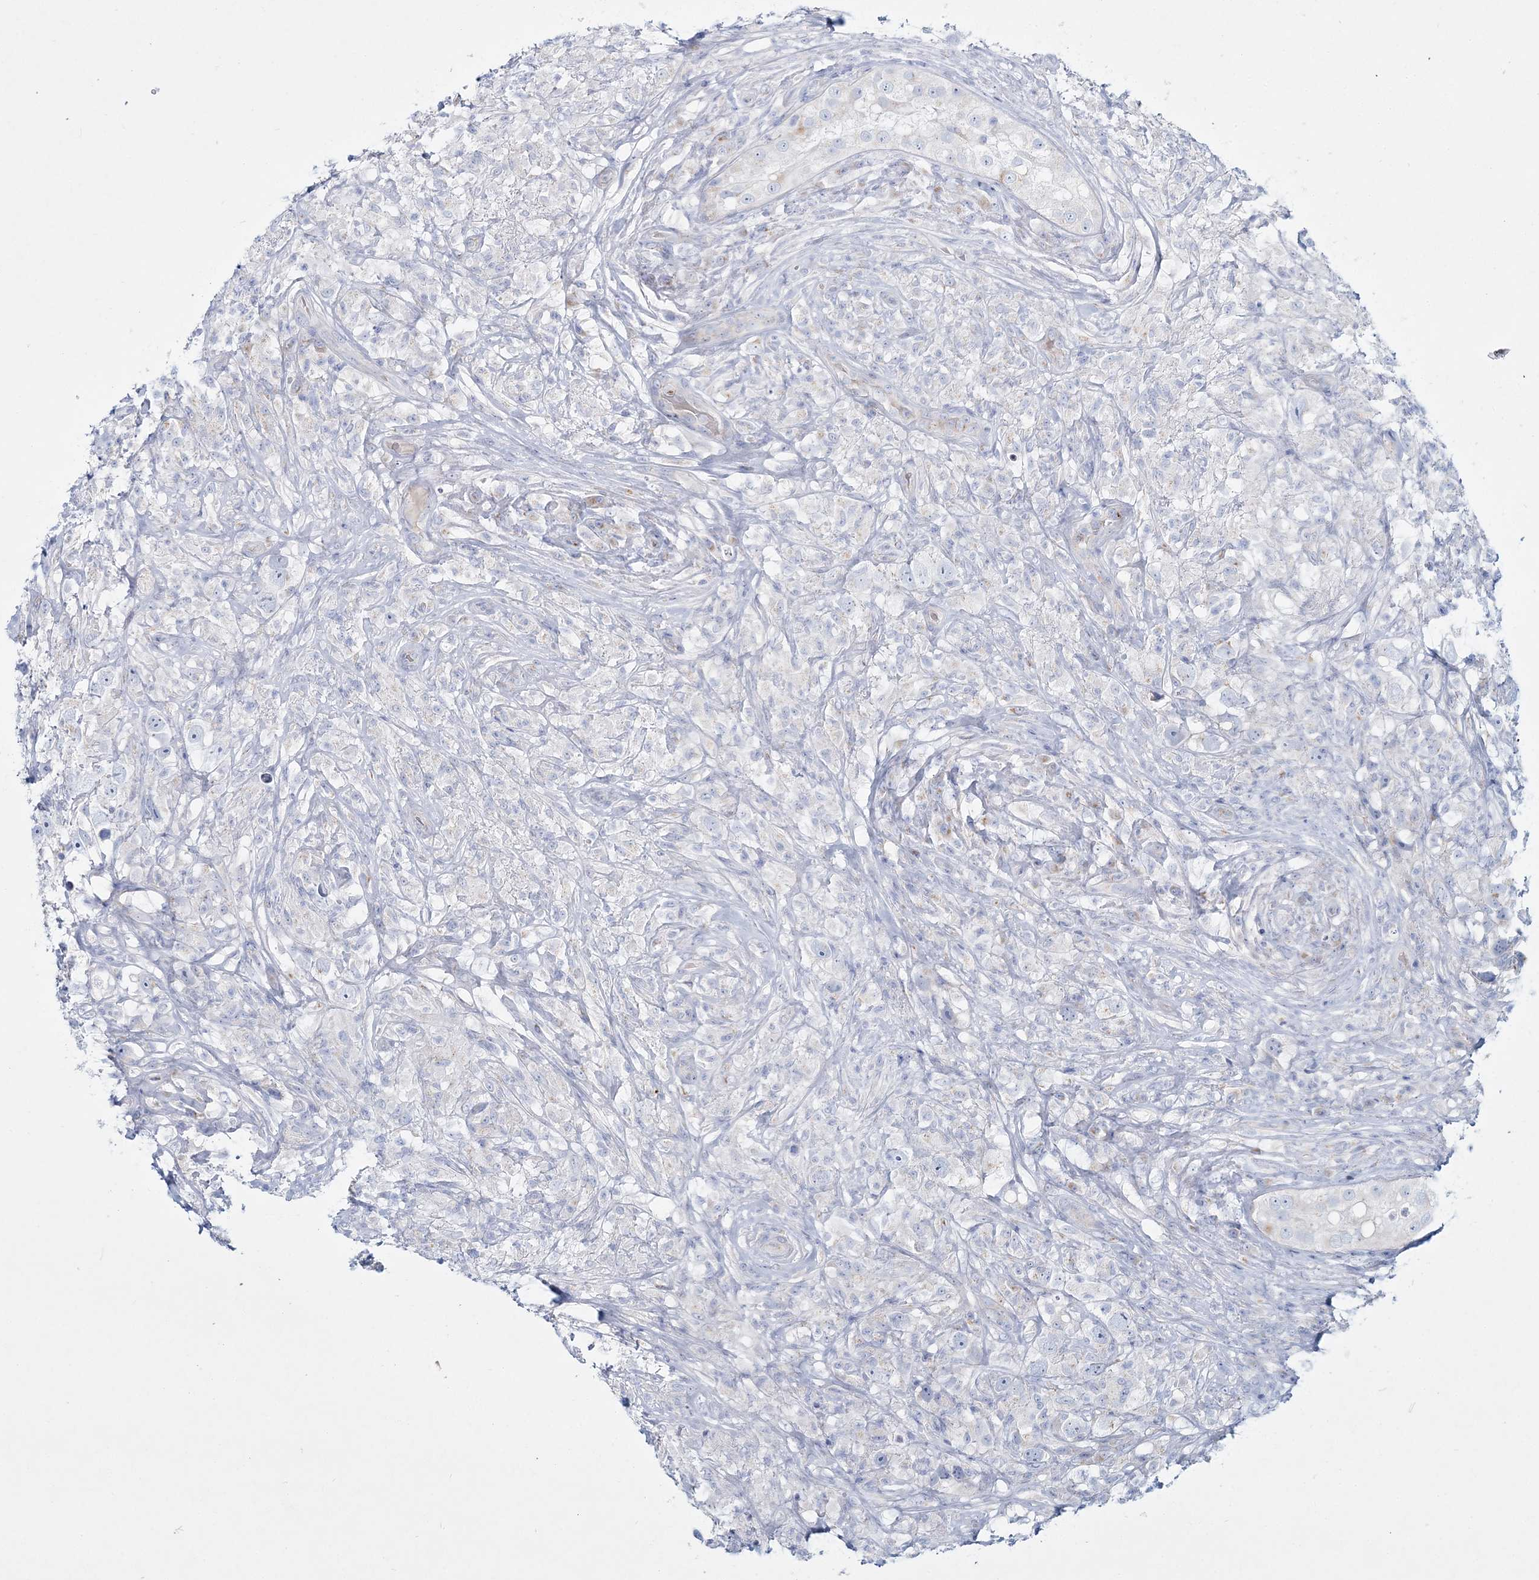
{"staining": {"intensity": "negative", "quantity": "none", "location": "none"}, "tissue": "testis cancer", "cell_type": "Tumor cells", "image_type": "cancer", "snomed": [{"axis": "morphology", "description": "Seminoma, NOS"}, {"axis": "topography", "description": "Testis"}], "caption": "IHC histopathology image of neoplastic tissue: human testis cancer (seminoma) stained with DAB (3,3'-diaminobenzidine) demonstrates no significant protein positivity in tumor cells. Nuclei are stained in blue.", "gene": "ADGRL1", "patient": {"sex": "male", "age": 49}}